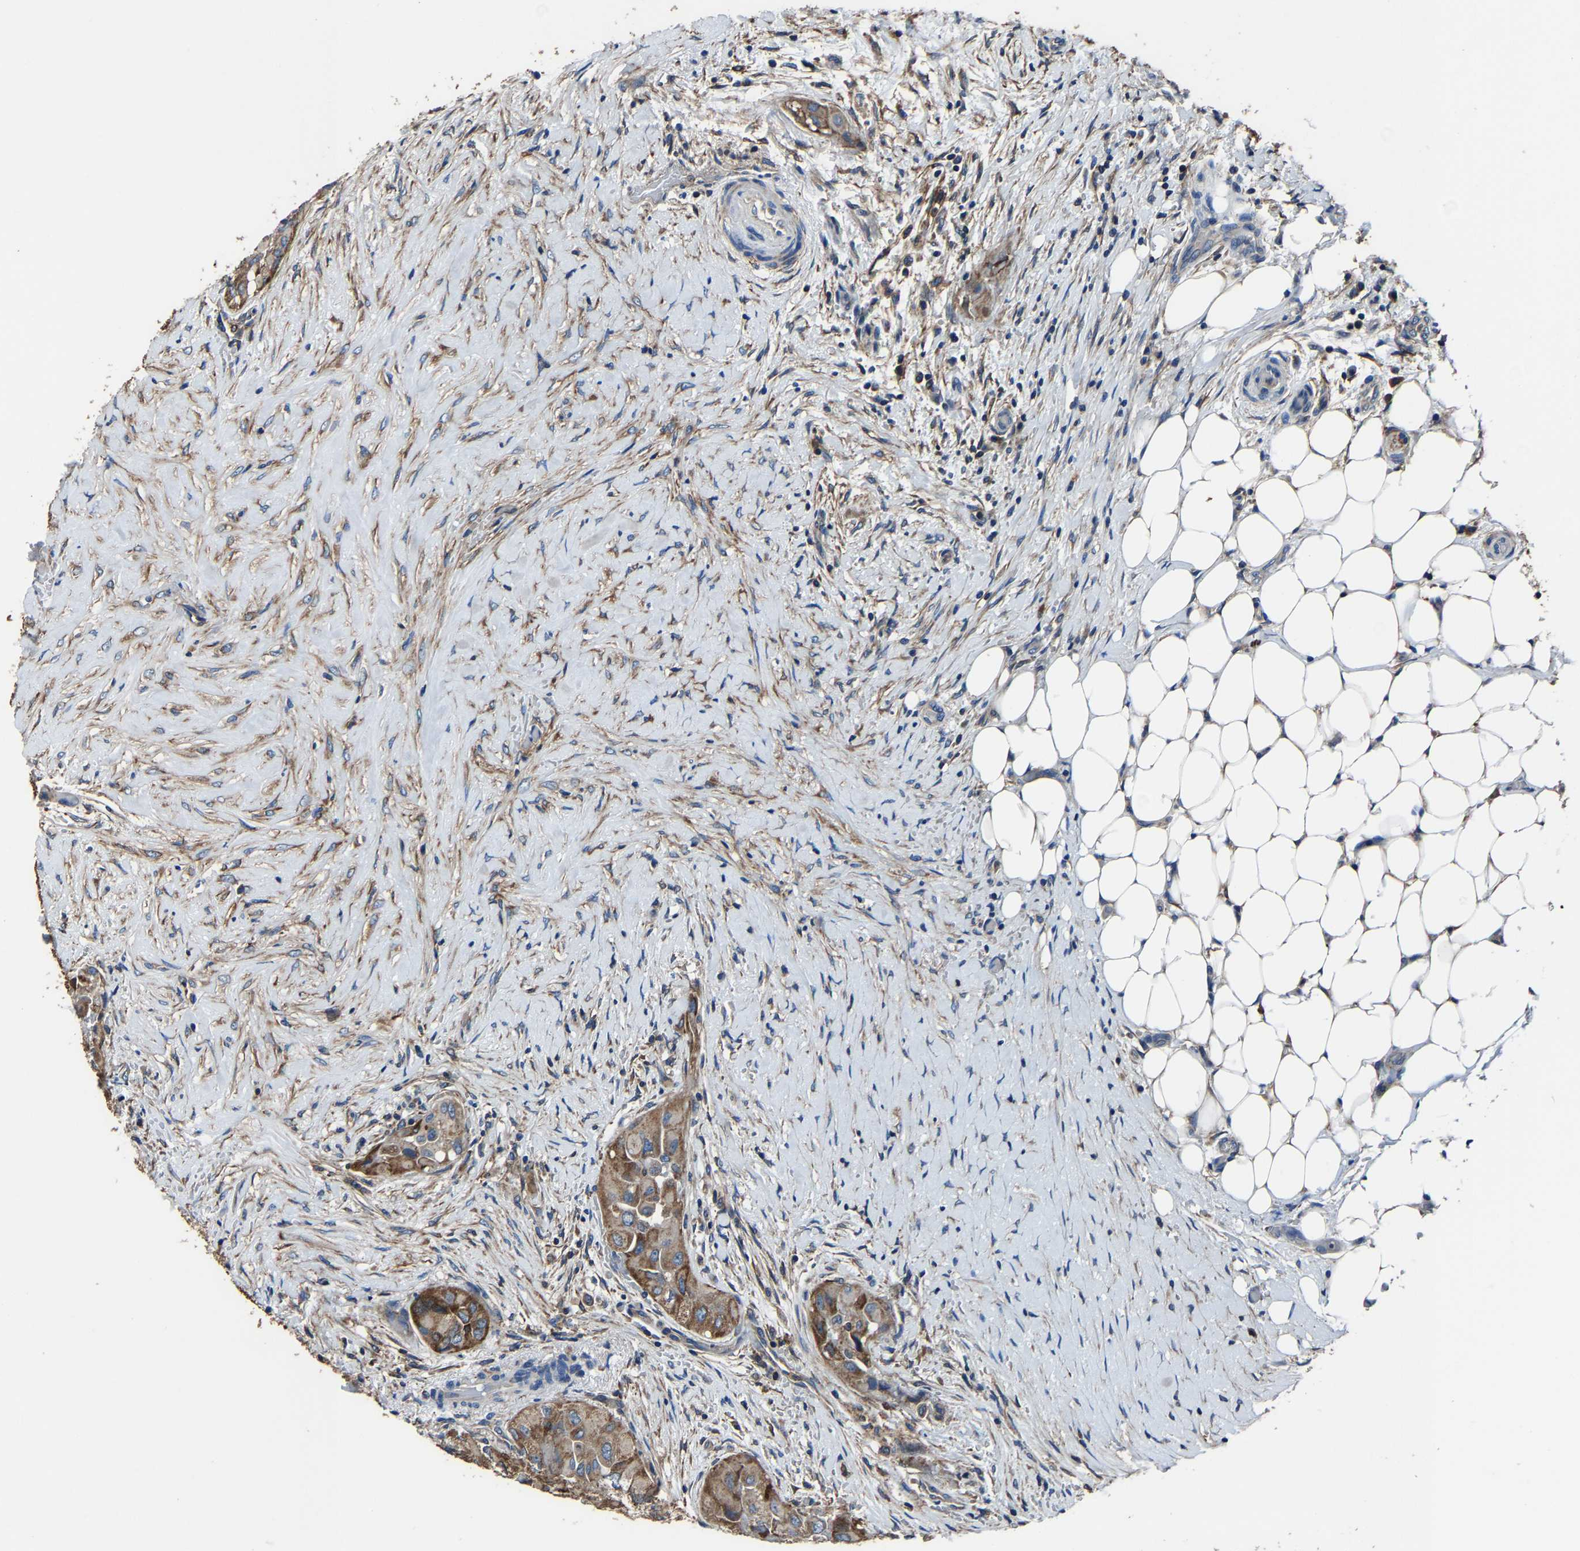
{"staining": {"intensity": "moderate", "quantity": ">75%", "location": "cytoplasmic/membranous"}, "tissue": "thyroid cancer", "cell_type": "Tumor cells", "image_type": "cancer", "snomed": [{"axis": "morphology", "description": "Papillary adenocarcinoma, NOS"}, {"axis": "topography", "description": "Thyroid gland"}], "caption": "Thyroid cancer tissue shows moderate cytoplasmic/membranous expression in about >75% of tumor cells, visualized by immunohistochemistry.", "gene": "KIAA1958", "patient": {"sex": "female", "age": 59}}